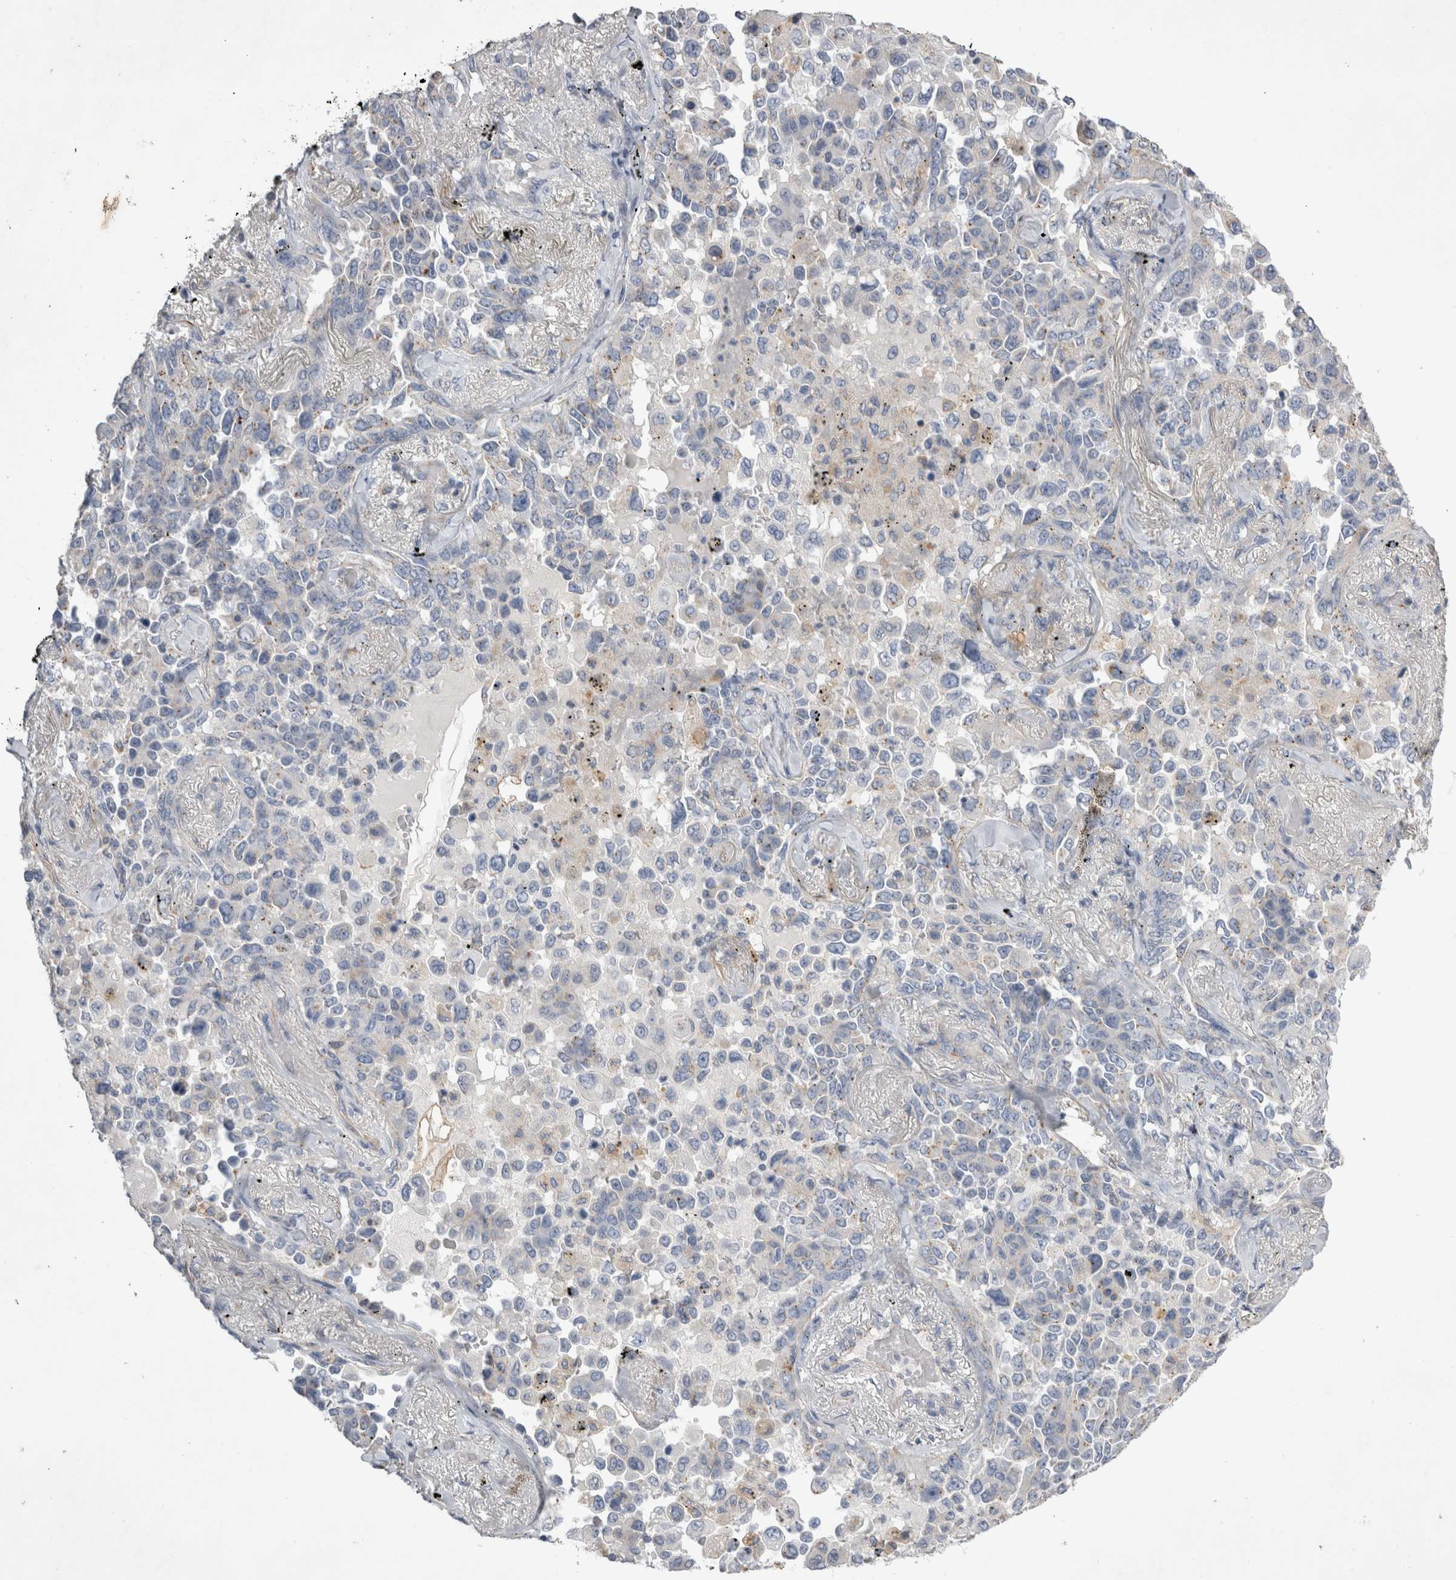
{"staining": {"intensity": "negative", "quantity": "none", "location": "none"}, "tissue": "lung cancer", "cell_type": "Tumor cells", "image_type": "cancer", "snomed": [{"axis": "morphology", "description": "Adenocarcinoma, NOS"}, {"axis": "topography", "description": "Lung"}], "caption": "This is an immunohistochemistry (IHC) photomicrograph of human adenocarcinoma (lung). There is no positivity in tumor cells.", "gene": "STRADB", "patient": {"sex": "female", "age": 67}}